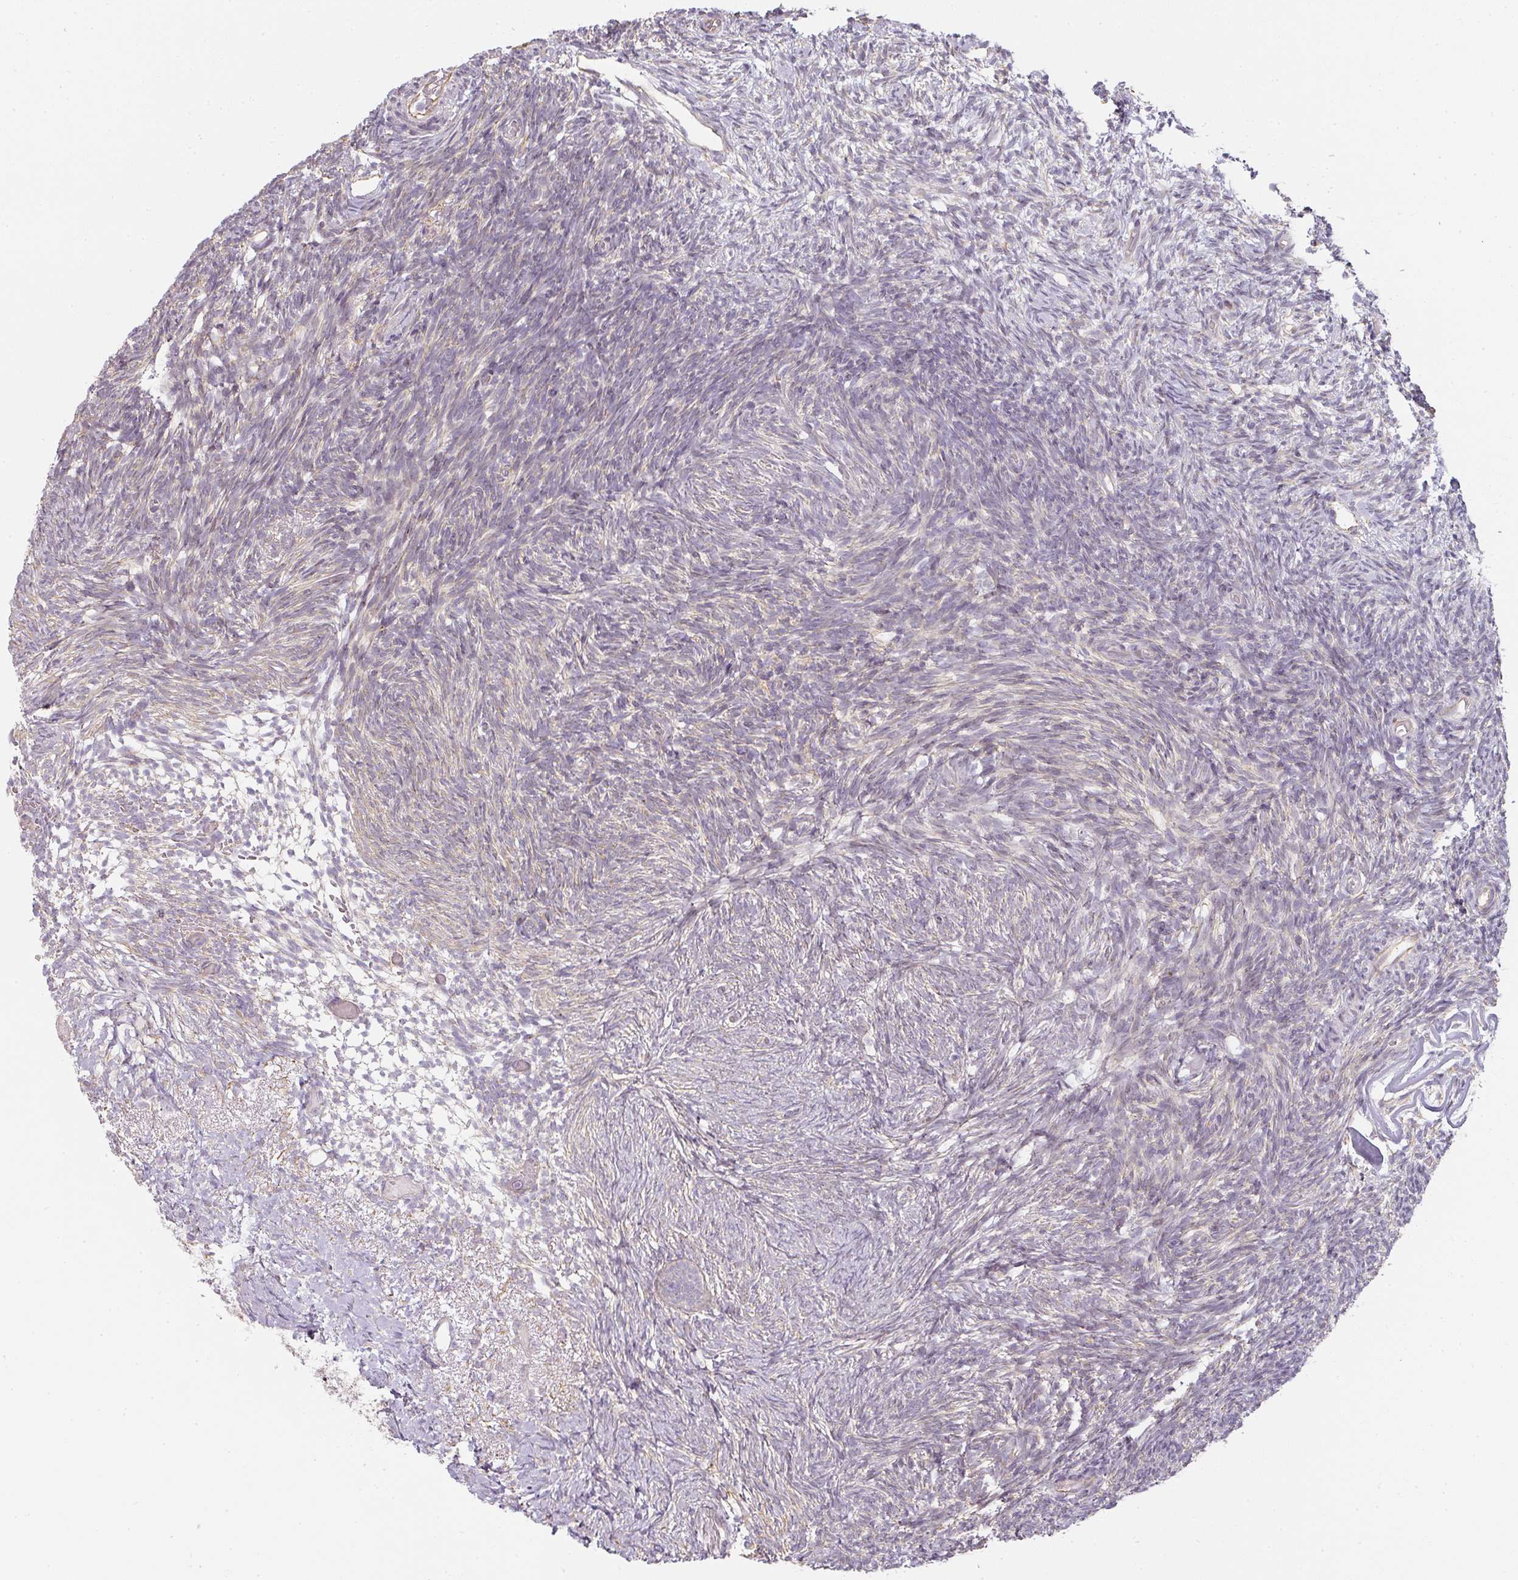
{"staining": {"intensity": "moderate", "quantity": "<25%", "location": "cytoplasmic/membranous"}, "tissue": "ovary", "cell_type": "Follicle cells", "image_type": "normal", "snomed": [{"axis": "morphology", "description": "Normal tissue, NOS"}, {"axis": "topography", "description": "Ovary"}], "caption": "Immunohistochemistry (IHC) (DAB (3,3'-diaminobenzidine)) staining of normal ovary reveals moderate cytoplasmic/membranous protein staining in approximately <25% of follicle cells.", "gene": "ATP8B2", "patient": {"sex": "female", "age": 39}}